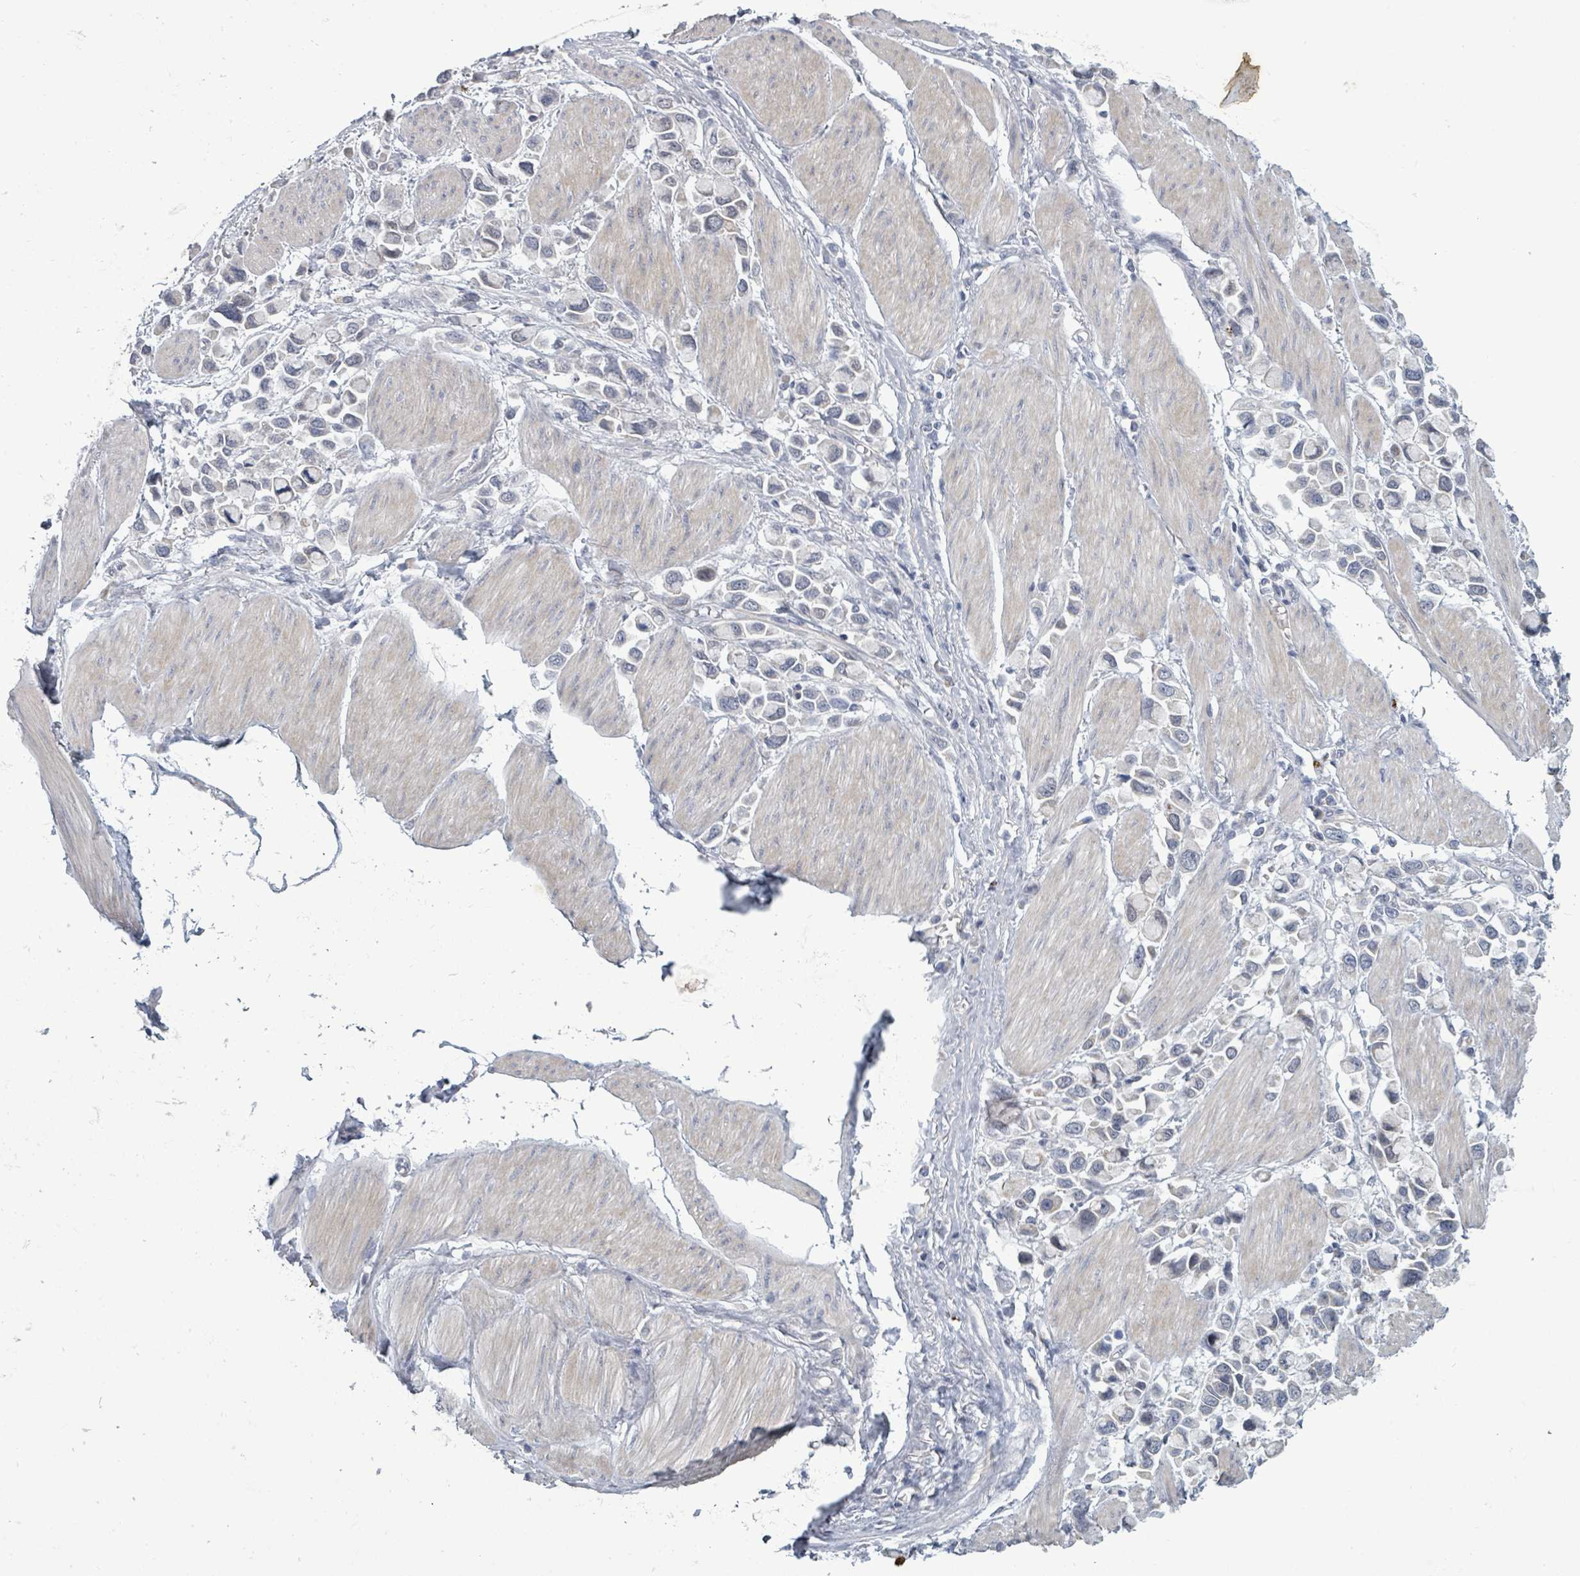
{"staining": {"intensity": "negative", "quantity": "none", "location": "none"}, "tissue": "stomach cancer", "cell_type": "Tumor cells", "image_type": "cancer", "snomed": [{"axis": "morphology", "description": "Adenocarcinoma, NOS"}, {"axis": "topography", "description": "Stomach"}], "caption": "Stomach cancer (adenocarcinoma) was stained to show a protein in brown. There is no significant staining in tumor cells.", "gene": "ASB12", "patient": {"sex": "female", "age": 81}}